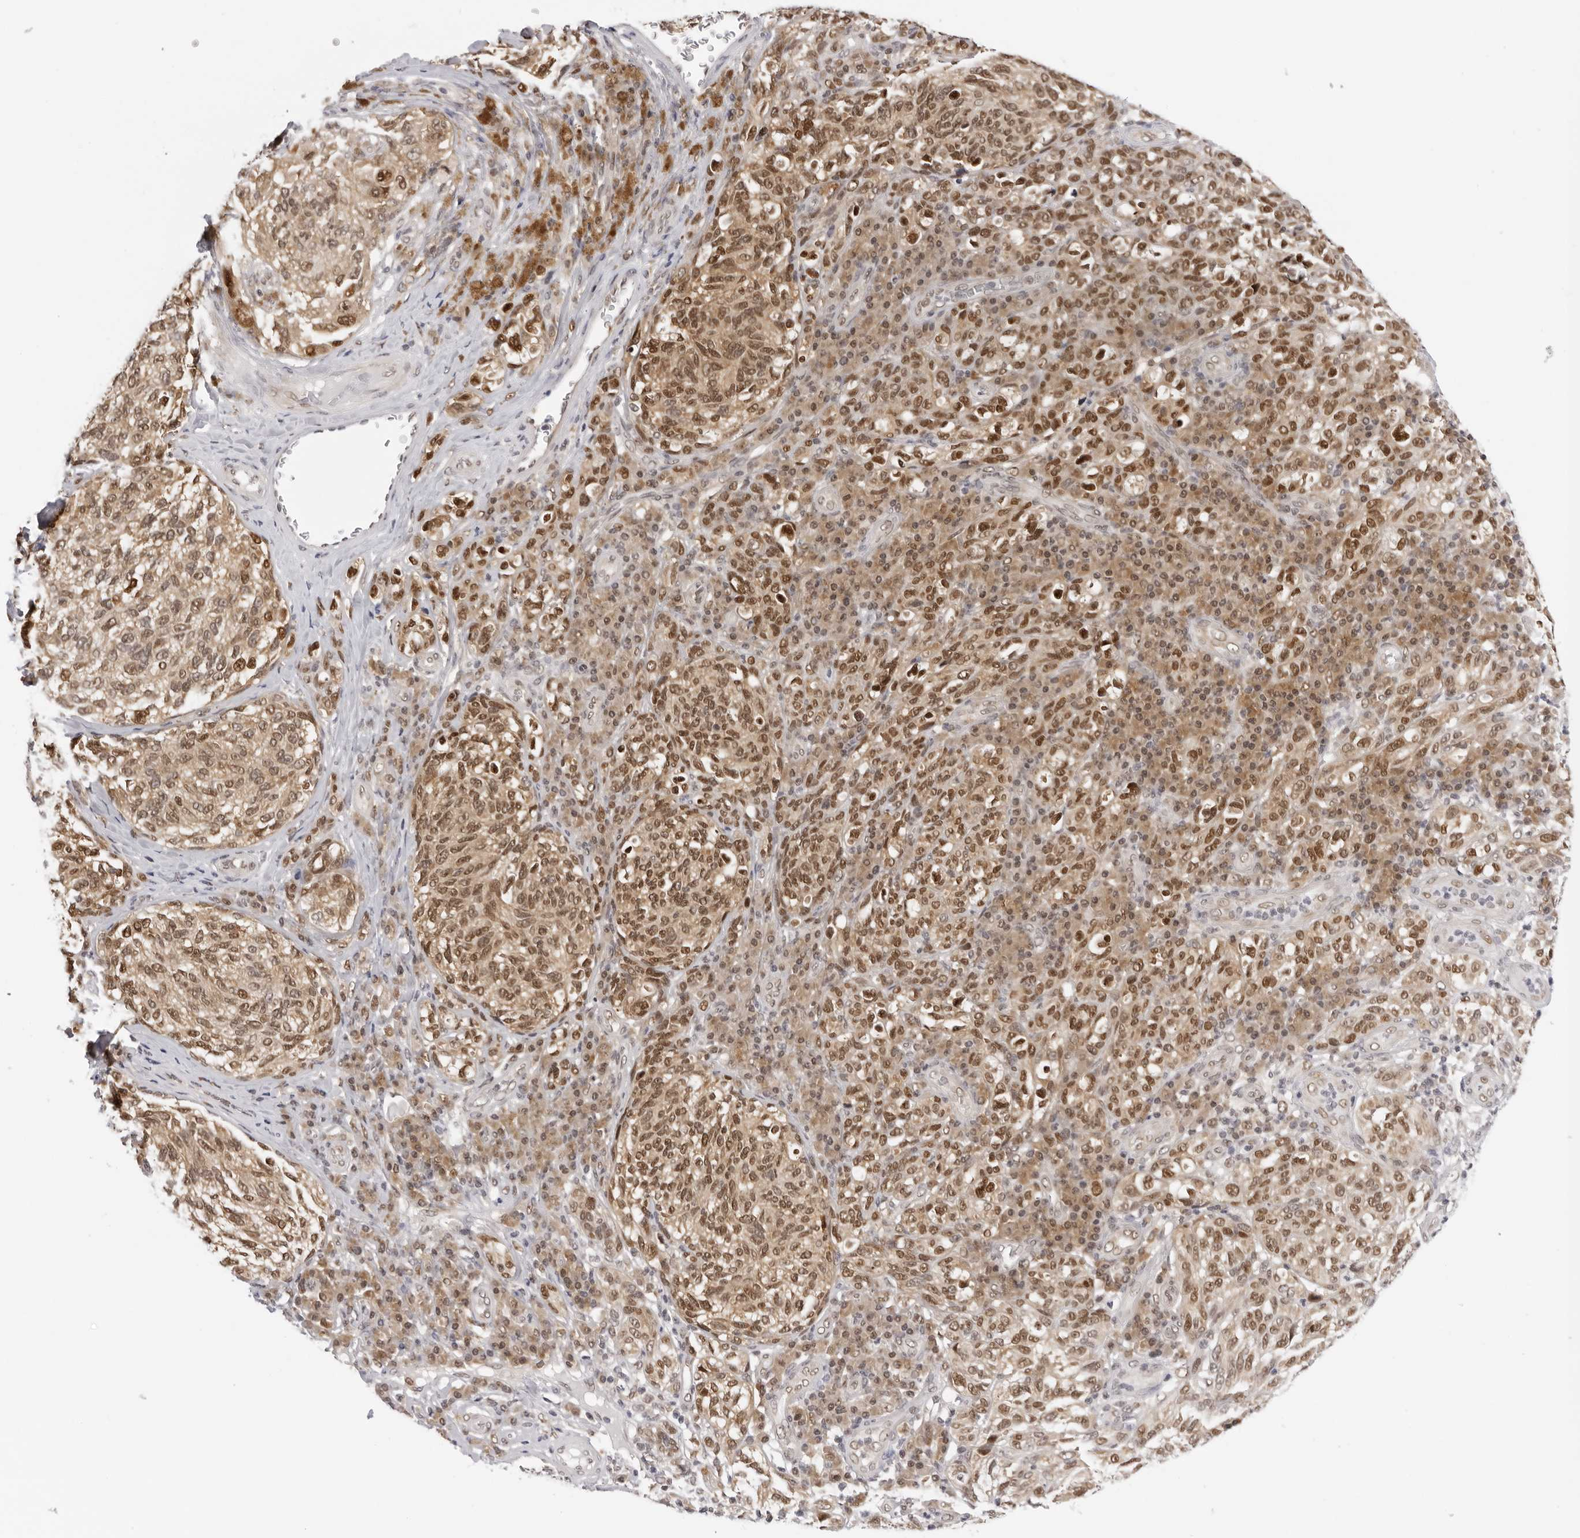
{"staining": {"intensity": "moderate", "quantity": ">75%", "location": "cytoplasmic/membranous,nuclear"}, "tissue": "melanoma", "cell_type": "Tumor cells", "image_type": "cancer", "snomed": [{"axis": "morphology", "description": "Malignant melanoma, NOS"}, {"axis": "topography", "description": "Skin"}], "caption": "Malignant melanoma was stained to show a protein in brown. There is medium levels of moderate cytoplasmic/membranous and nuclear positivity in approximately >75% of tumor cells.", "gene": "WDR77", "patient": {"sex": "female", "age": 73}}